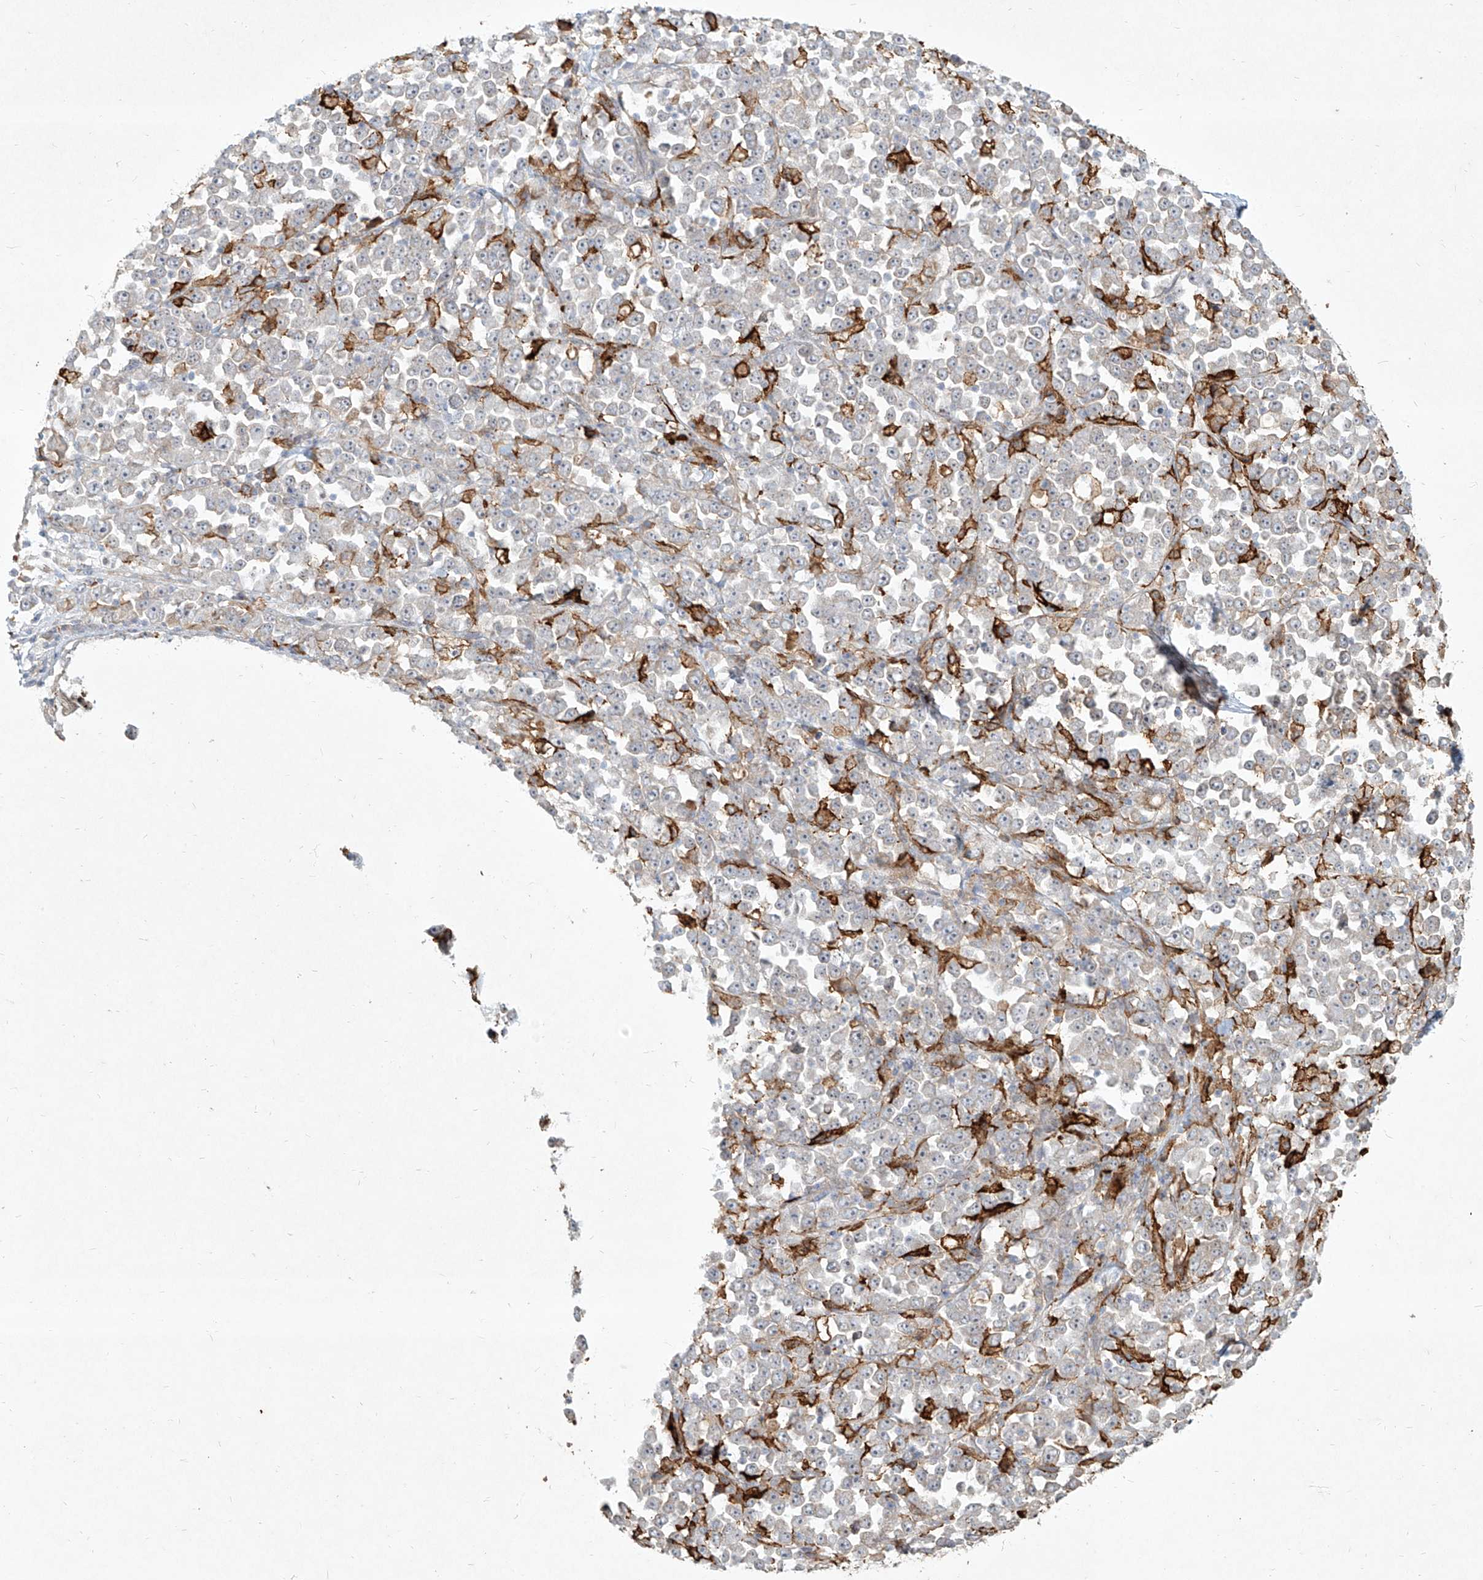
{"staining": {"intensity": "negative", "quantity": "none", "location": "none"}, "tissue": "stomach cancer", "cell_type": "Tumor cells", "image_type": "cancer", "snomed": [{"axis": "morphology", "description": "Normal tissue, NOS"}, {"axis": "morphology", "description": "Adenocarcinoma, NOS"}, {"axis": "topography", "description": "Stomach, upper"}, {"axis": "topography", "description": "Stomach"}], "caption": "Stomach cancer (adenocarcinoma) was stained to show a protein in brown. There is no significant positivity in tumor cells.", "gene": "CD209", "patient": {"sex": "male", "age": 59}}